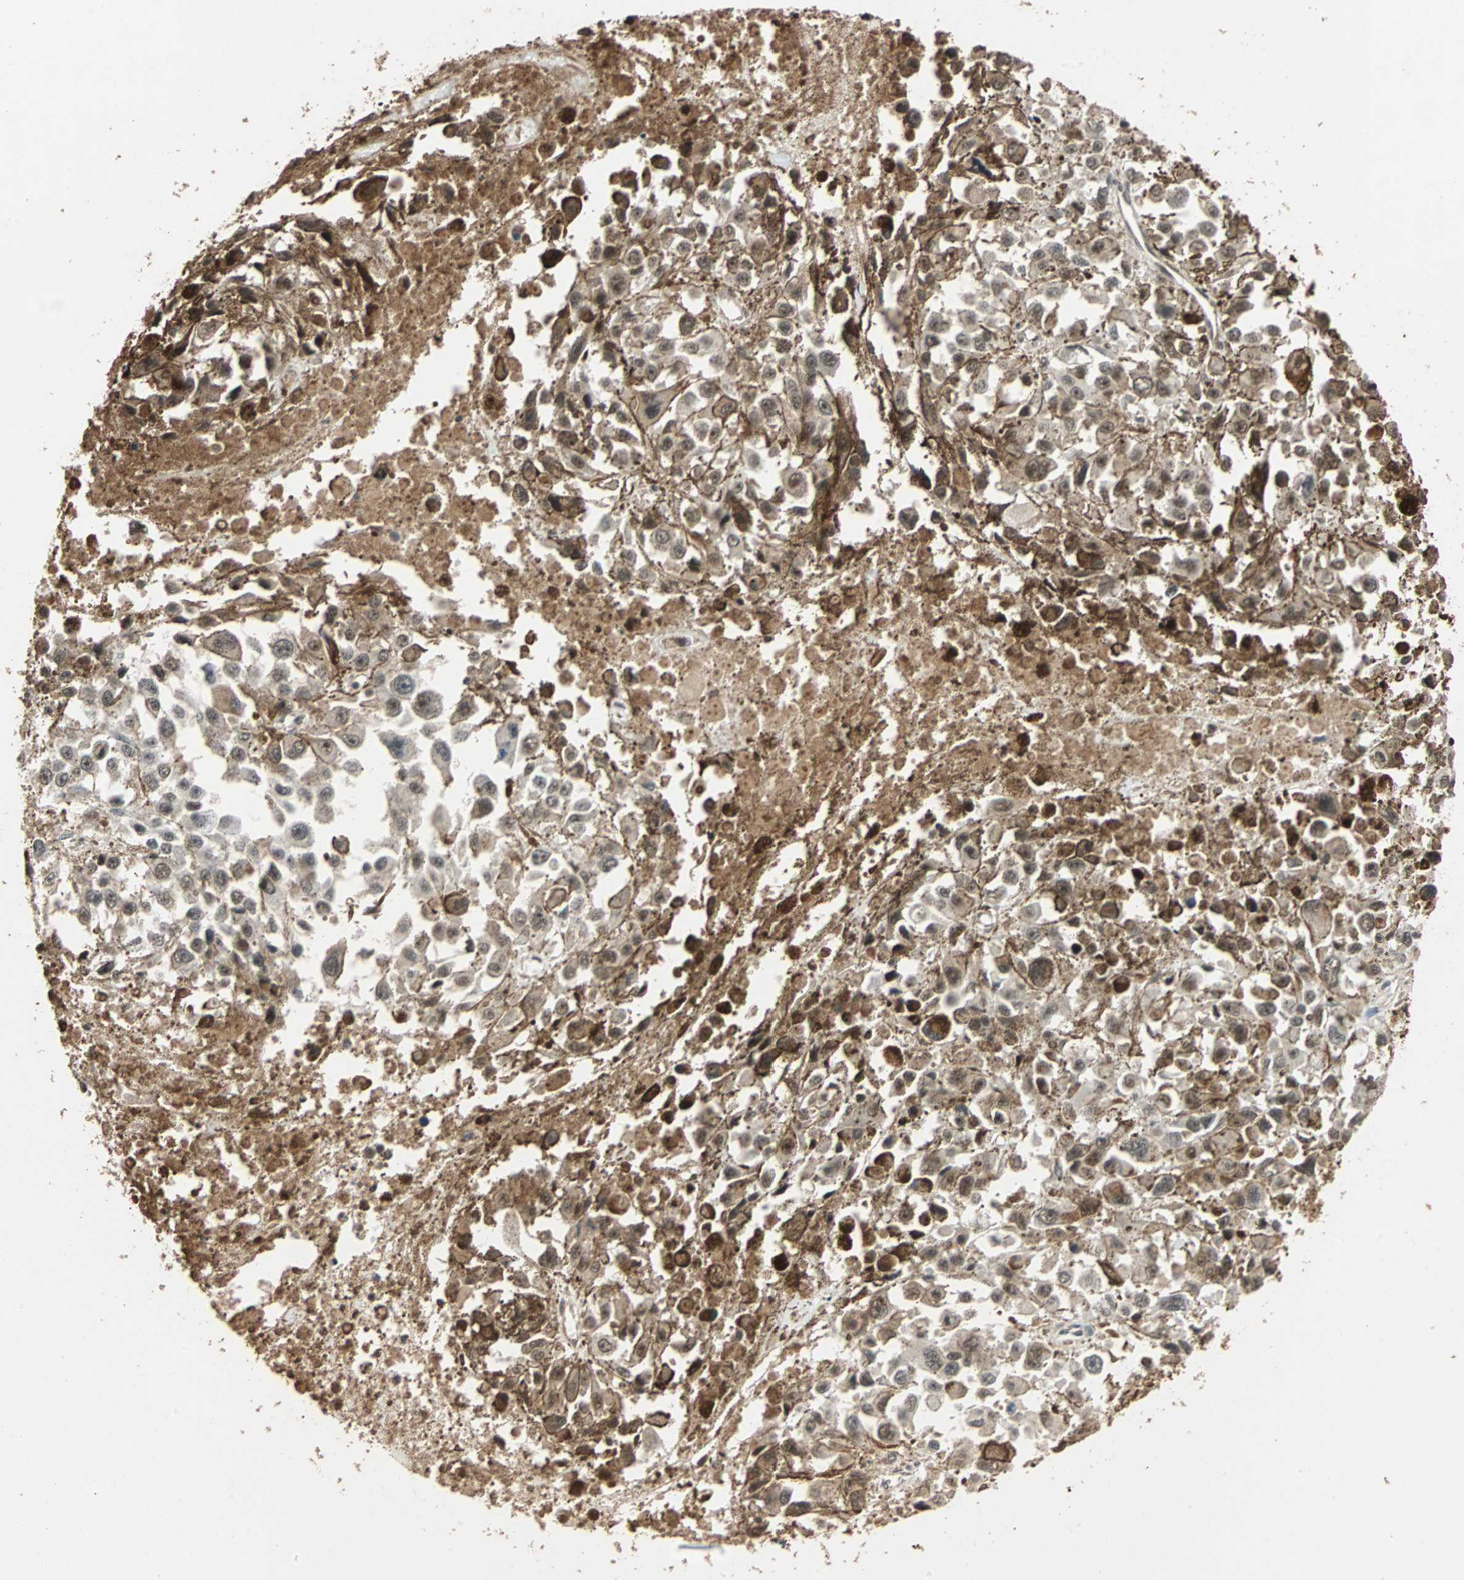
{"staining": {"intensity": "moderate", "quantity": ">75%", "location": "cytoplasmic/membranous,nuclear"}, "tissue": "melanoma", "cell_type": "Tumor cells", "image_type": "cancer", "snomed": [{"axis": "morphology", "description": "Malignant melanoma, Metastatic site"}, {"axis": "topography", "description": "Lymph node"}], "caption": "Melanoma was stained to show a protein in brown. There is medium levels of moderate cytoplasmic/membranous and nuclear staining in approximately >75% of tumor cells.", "gene": "CDC5L", "patient": {"sex": "male", "age": 59}}